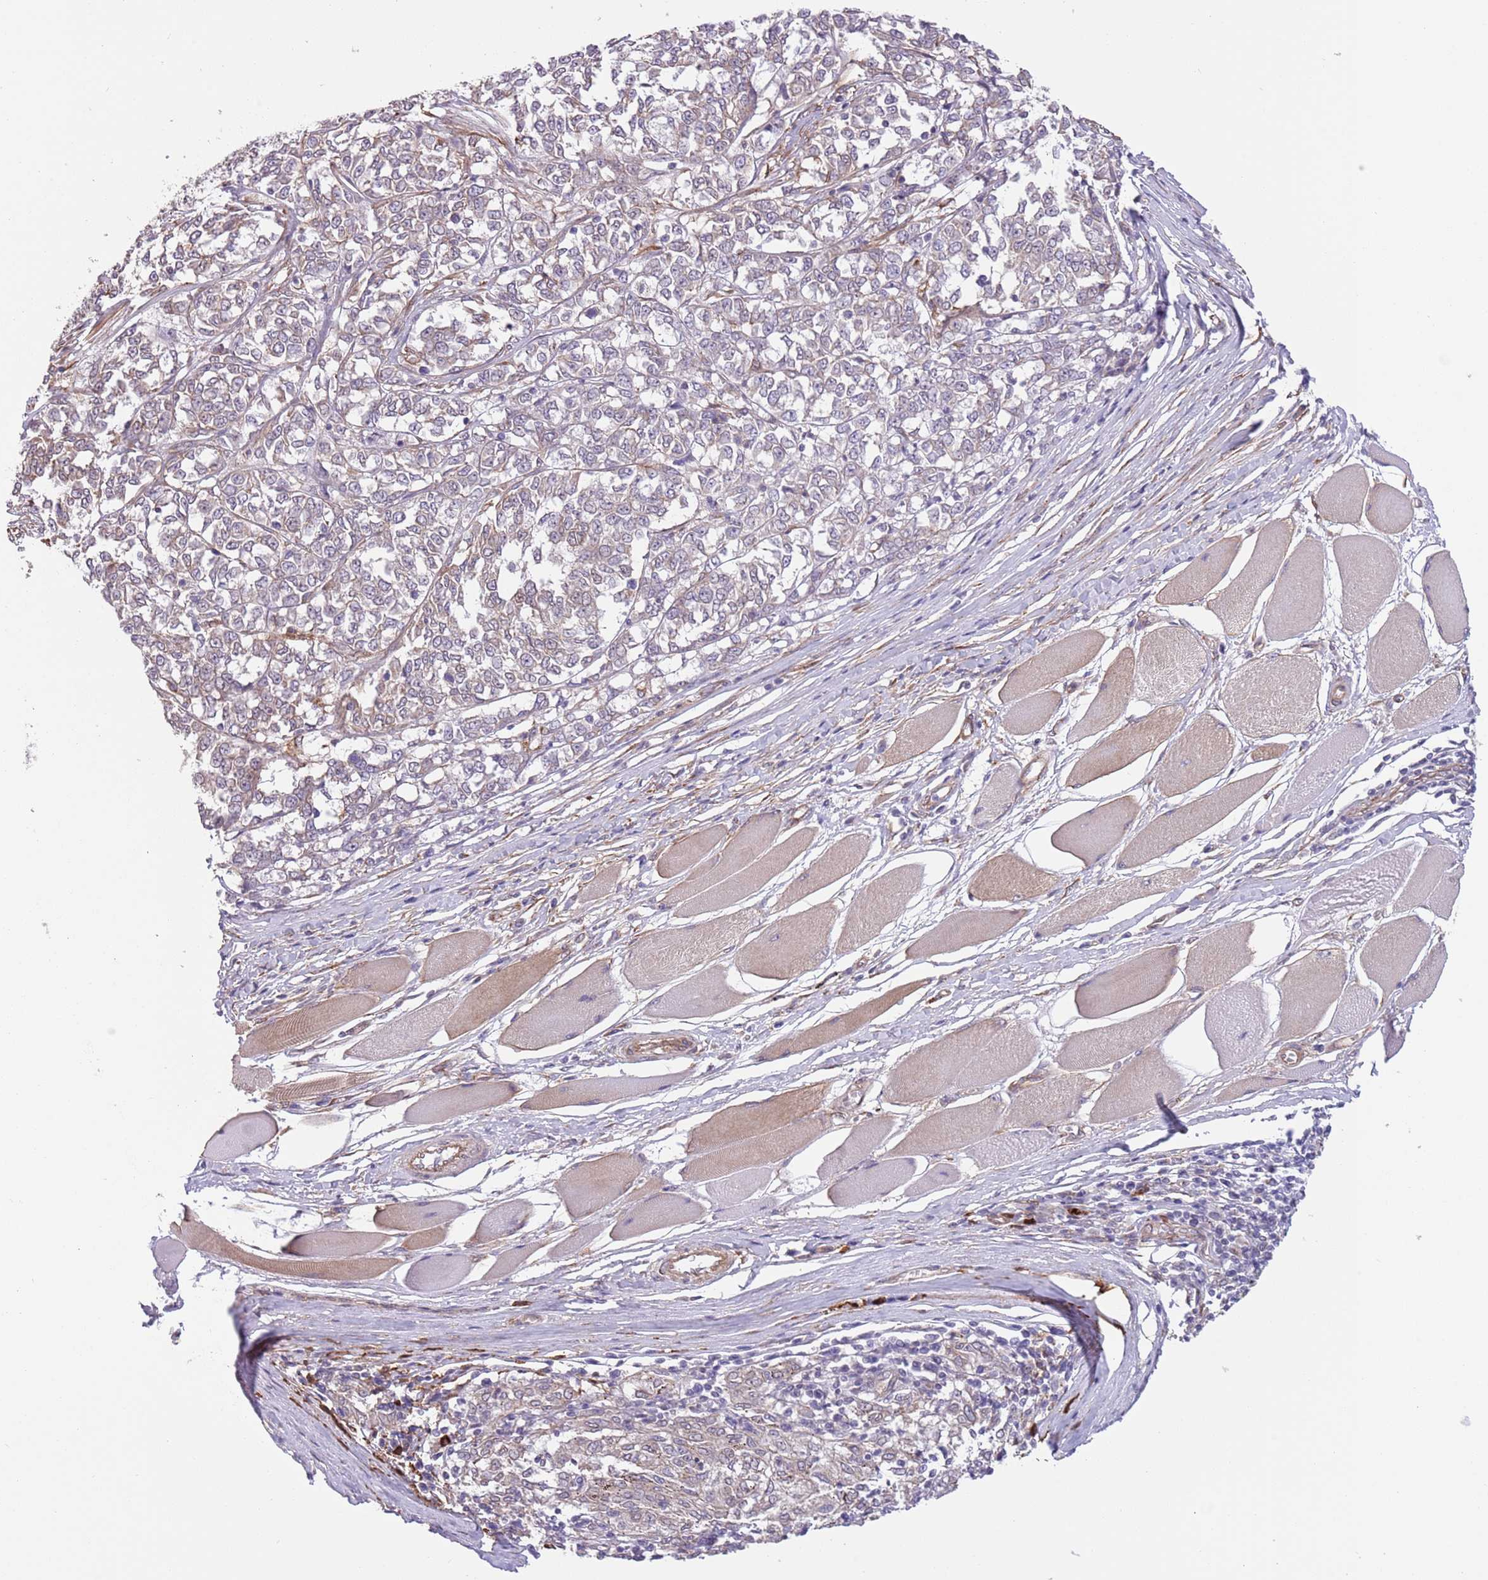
{"staining": {"intensity": "negative", "quantity": "none", "location": "none"}, "tissue": "melanoma", "cell_type": "Tumor cells", "image_type": "cancer", "snomed": [{"axis": "morphology", "description": "Malignant melanoma, NOS"}, {"axis": "topography", "description": "Skin"}], "caption": "Immunohistochemistry of malignant melanoma demonstrates no expression in tumor cells.", "gene": "CREBZF", "patient": {"sex": "female", "age": 72}}